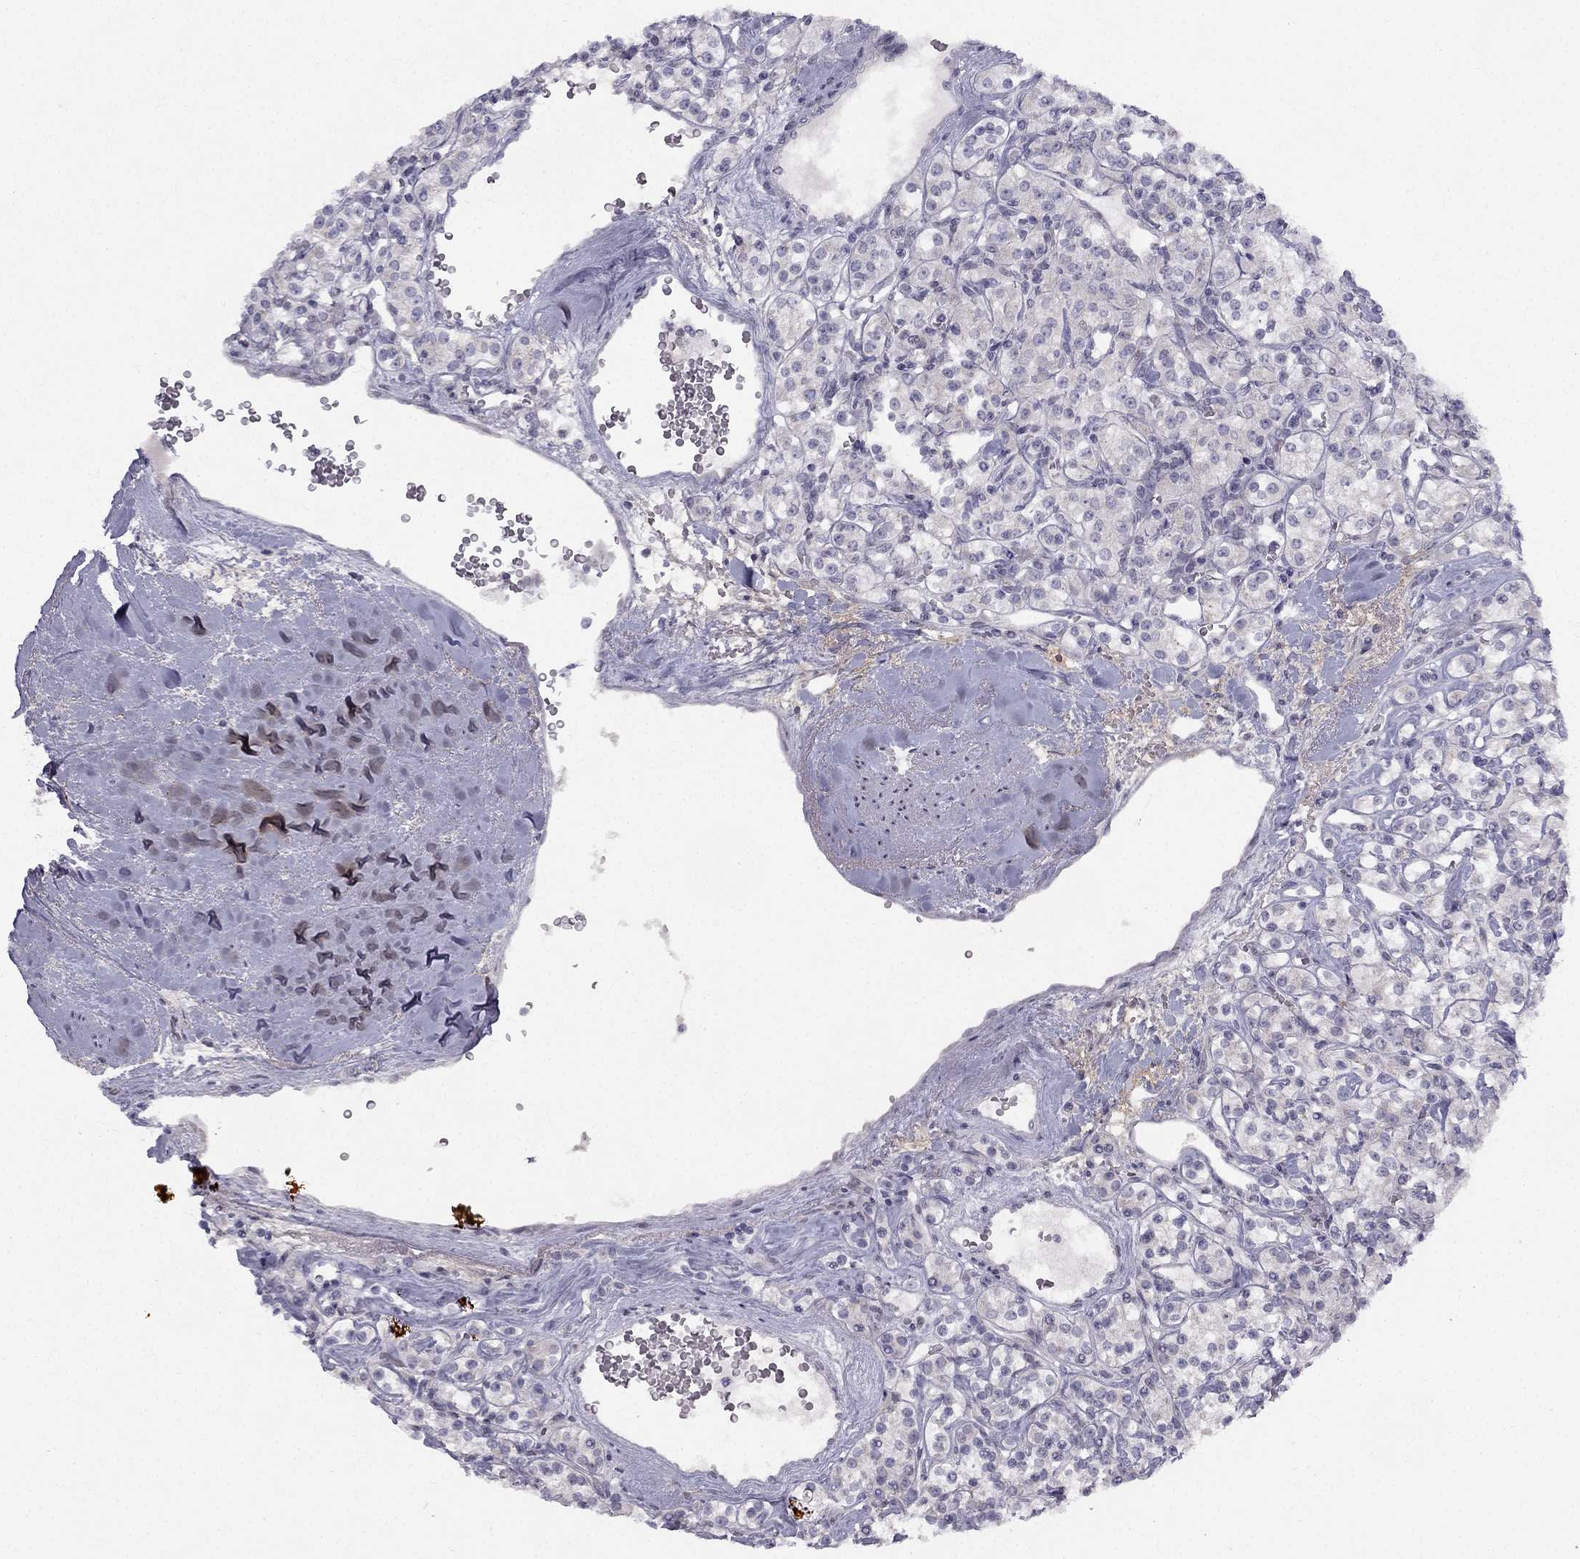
{"staining": {"intensity": "negative", "quantity": "none", "location": "none"}, "tissue": "renal cancer", "cell_type": "Tumor cells", "image_type": "cancer", "snomed": [{"axis": "morphology", "description": "Adenocarcinoma, NOS"}, {"axis": "topography", "description": "Kidney"}], "caption": "Renal cancer stained for a protein using immunohistochemistry exhibits no staining tumor cells.", "gene": "TRPS1", "patient": {"sex": "male", "age": 77}}